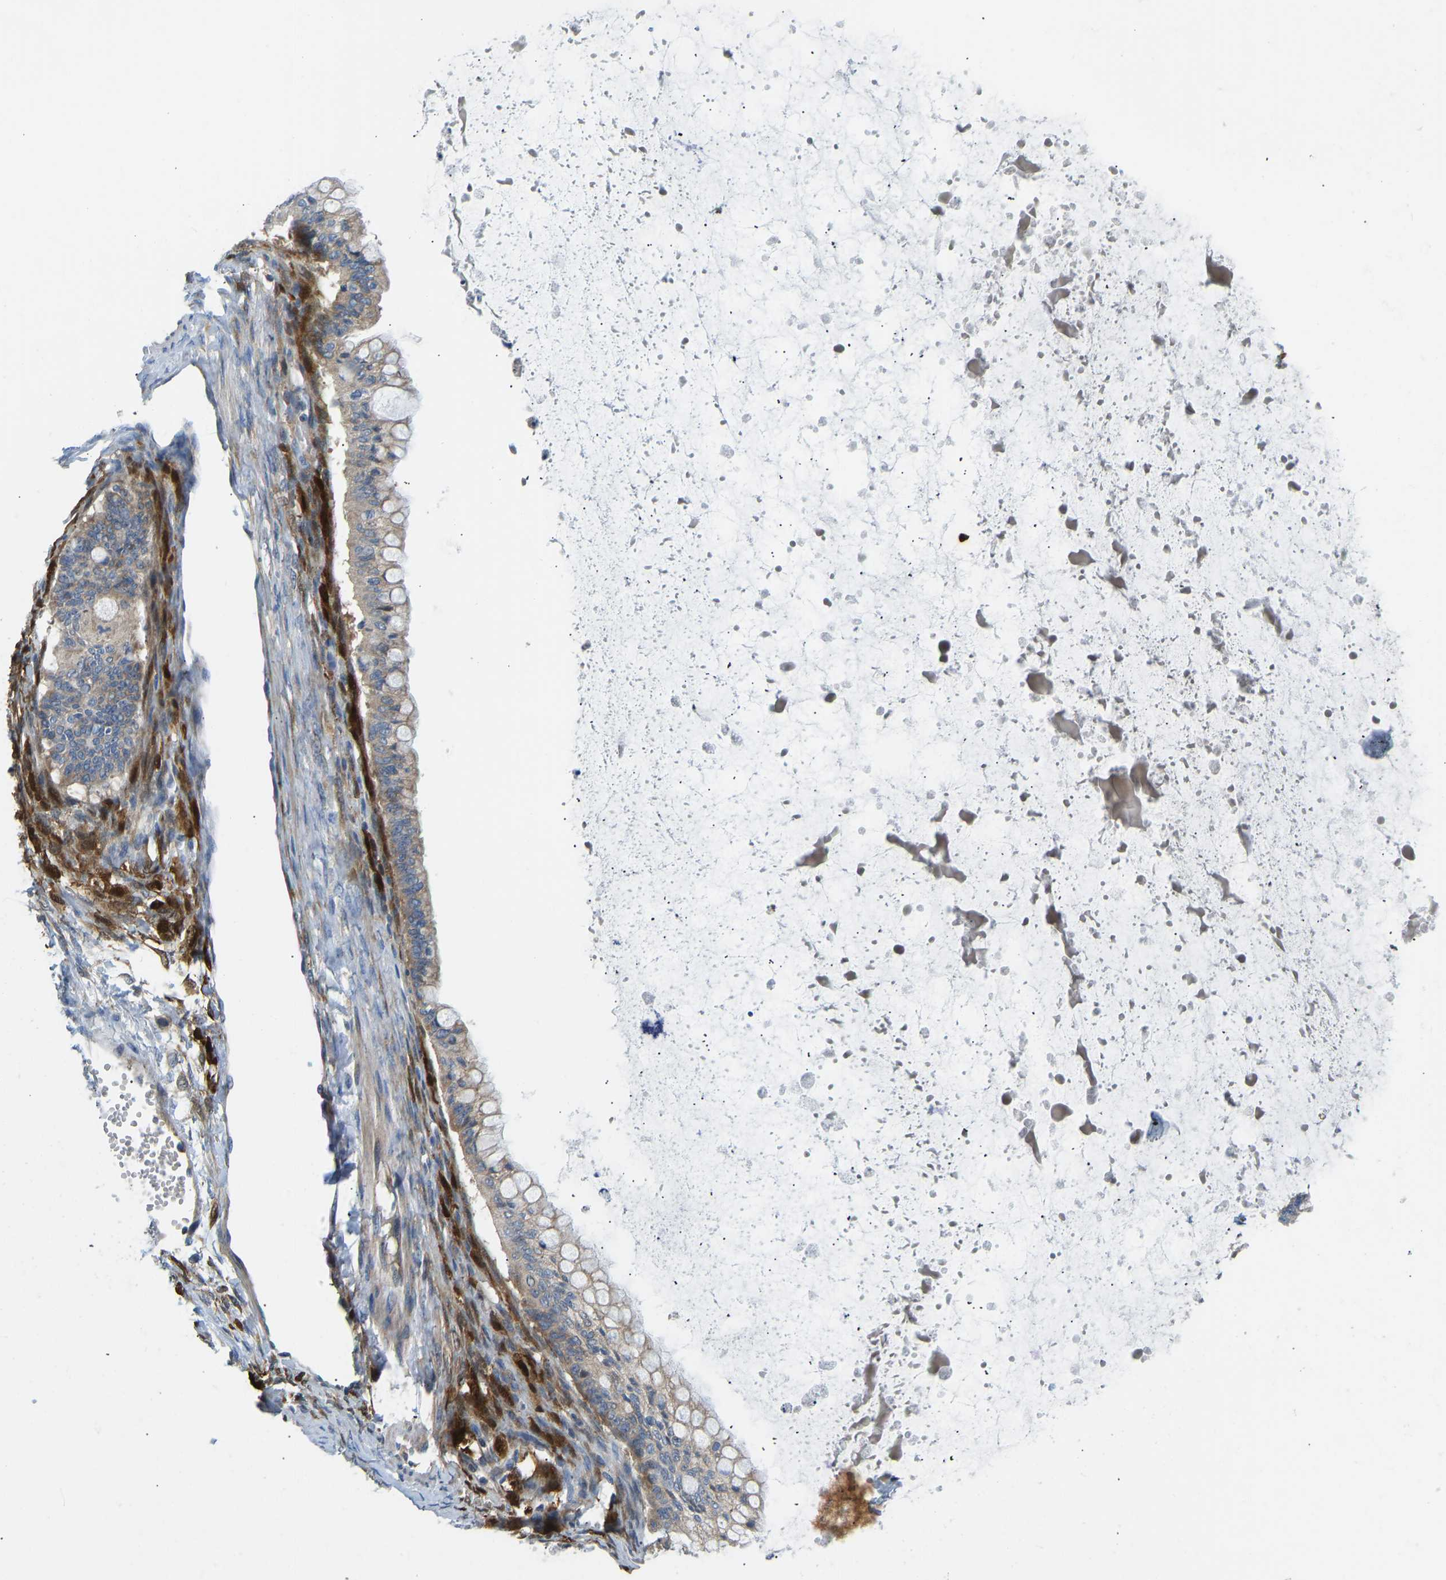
{"staining": {"intensity": "weak", "quantity": ">75%", "location": "cytoplasmic/membranous"}, "tissue": "ovarian cancer", "cell_type": "Tumor cells", "image_type": "cancer", "snomed": [{"axis": "morphology", "description": "Cystadenocarcinoma, mucinous, NOS"}, {"axis": "topography", "description": "Ovary"}], "caption": "Ovarian mucinous cystadenocarcinoma stained for a protein (brown) displays weak cytoplasmic/membranous positive expression in approximately >75% of tumor cells.", "gene": "RBP1", "patient": {"sex": "female", "age": 57}}